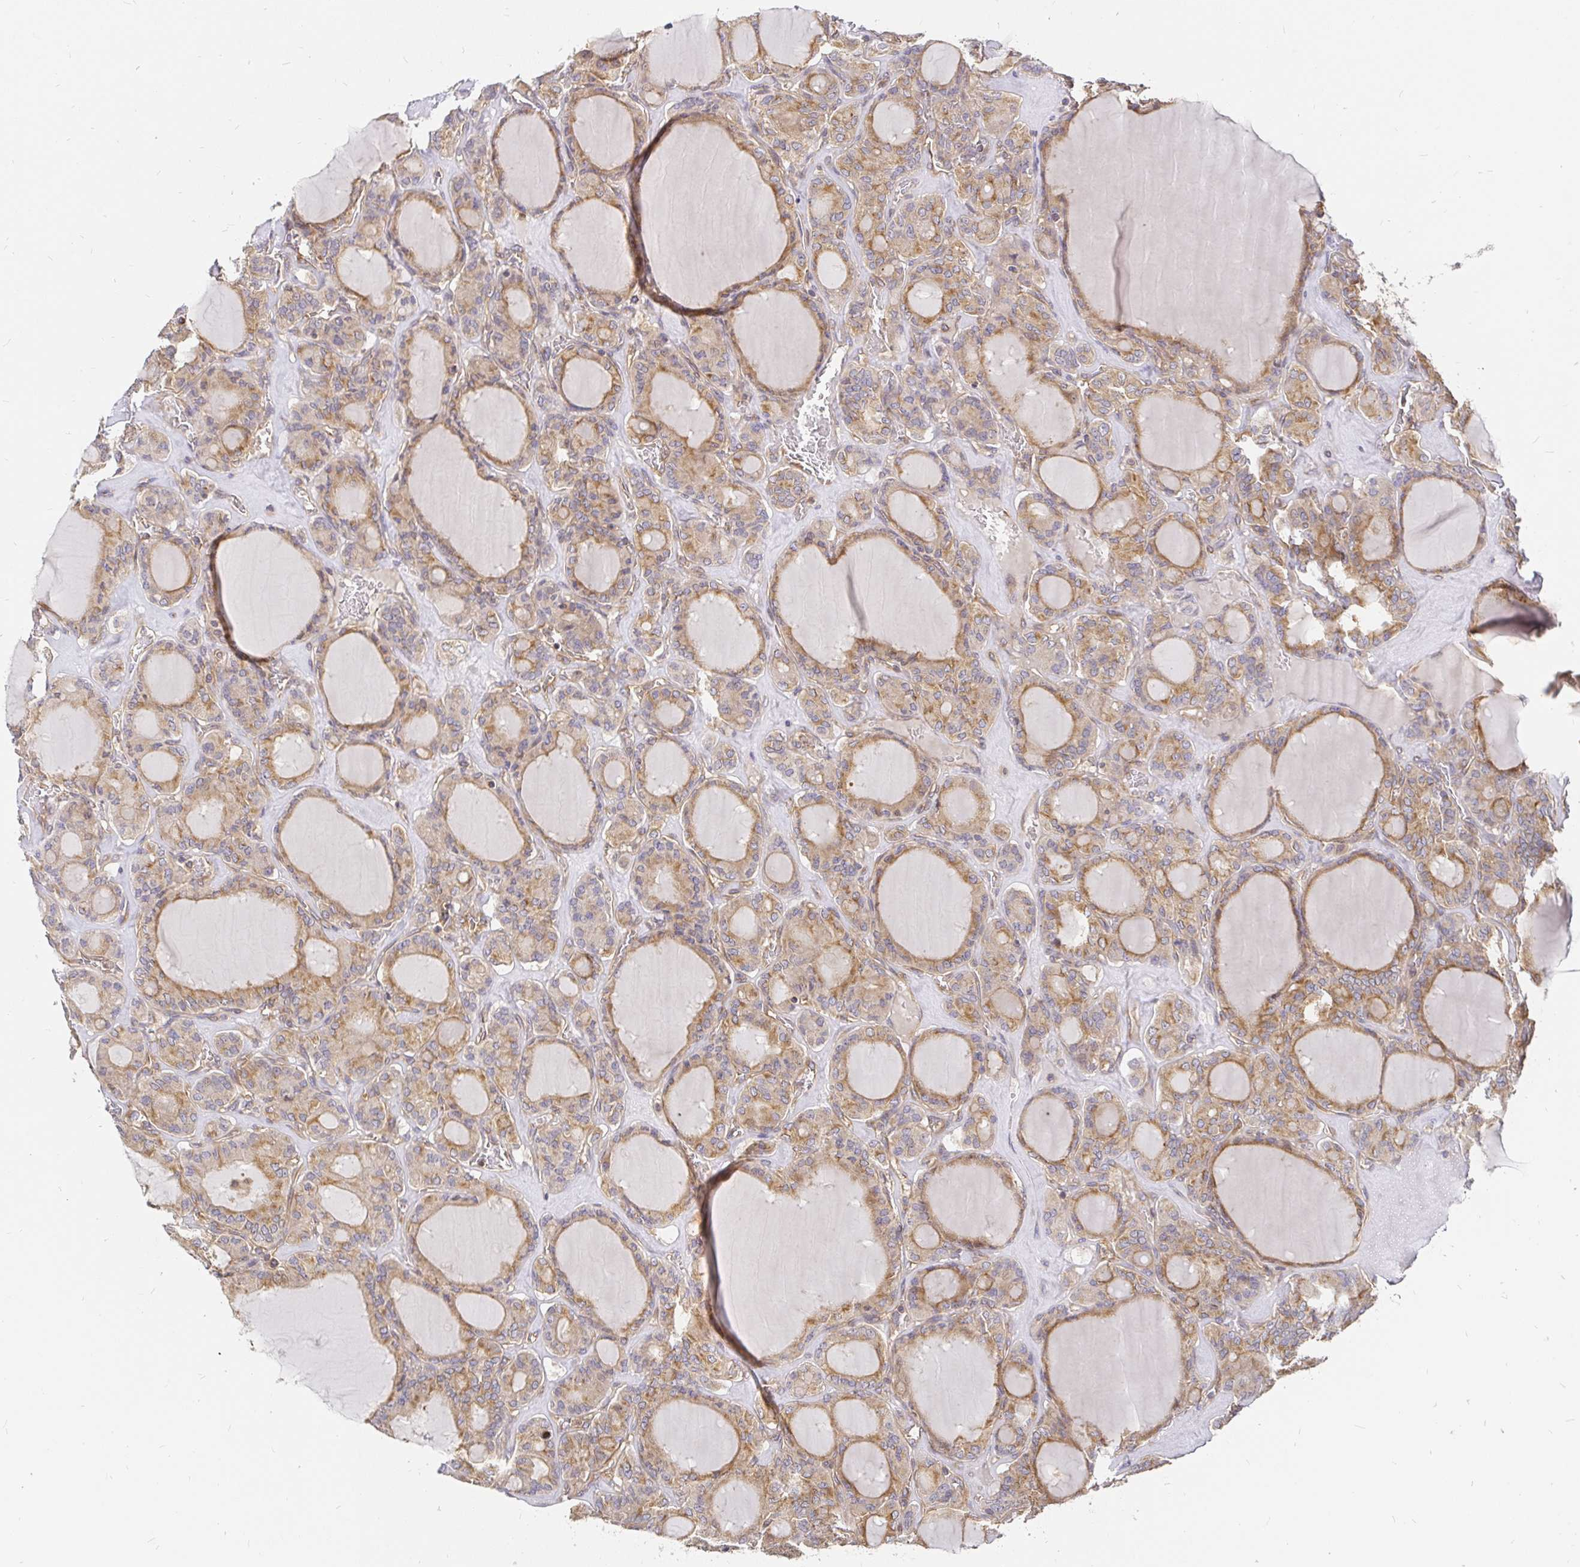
{"staining": {"intensity": "weak", "quantity": ">75%", "location": "cytoplasmic/membranous"}, "tissue": "thyroid cancer", "cell_type": "Tumor cells", "image_type": "cancer", "snomed": [{"axis": "morphology", "description": "Papillary adenocarcinoma, NOS"}, {"axis": "topography", "description": "Thyroid gland"}], "caption": "This photomicrograph displays IHC staining of human papillary adenocarcinoma (thyroid), with low weak cytoplasmic/membranous staining in approximately >75% of tumor cells.", "gene": "KIF5B", "patient": {"sex": "male", "age": 87}}